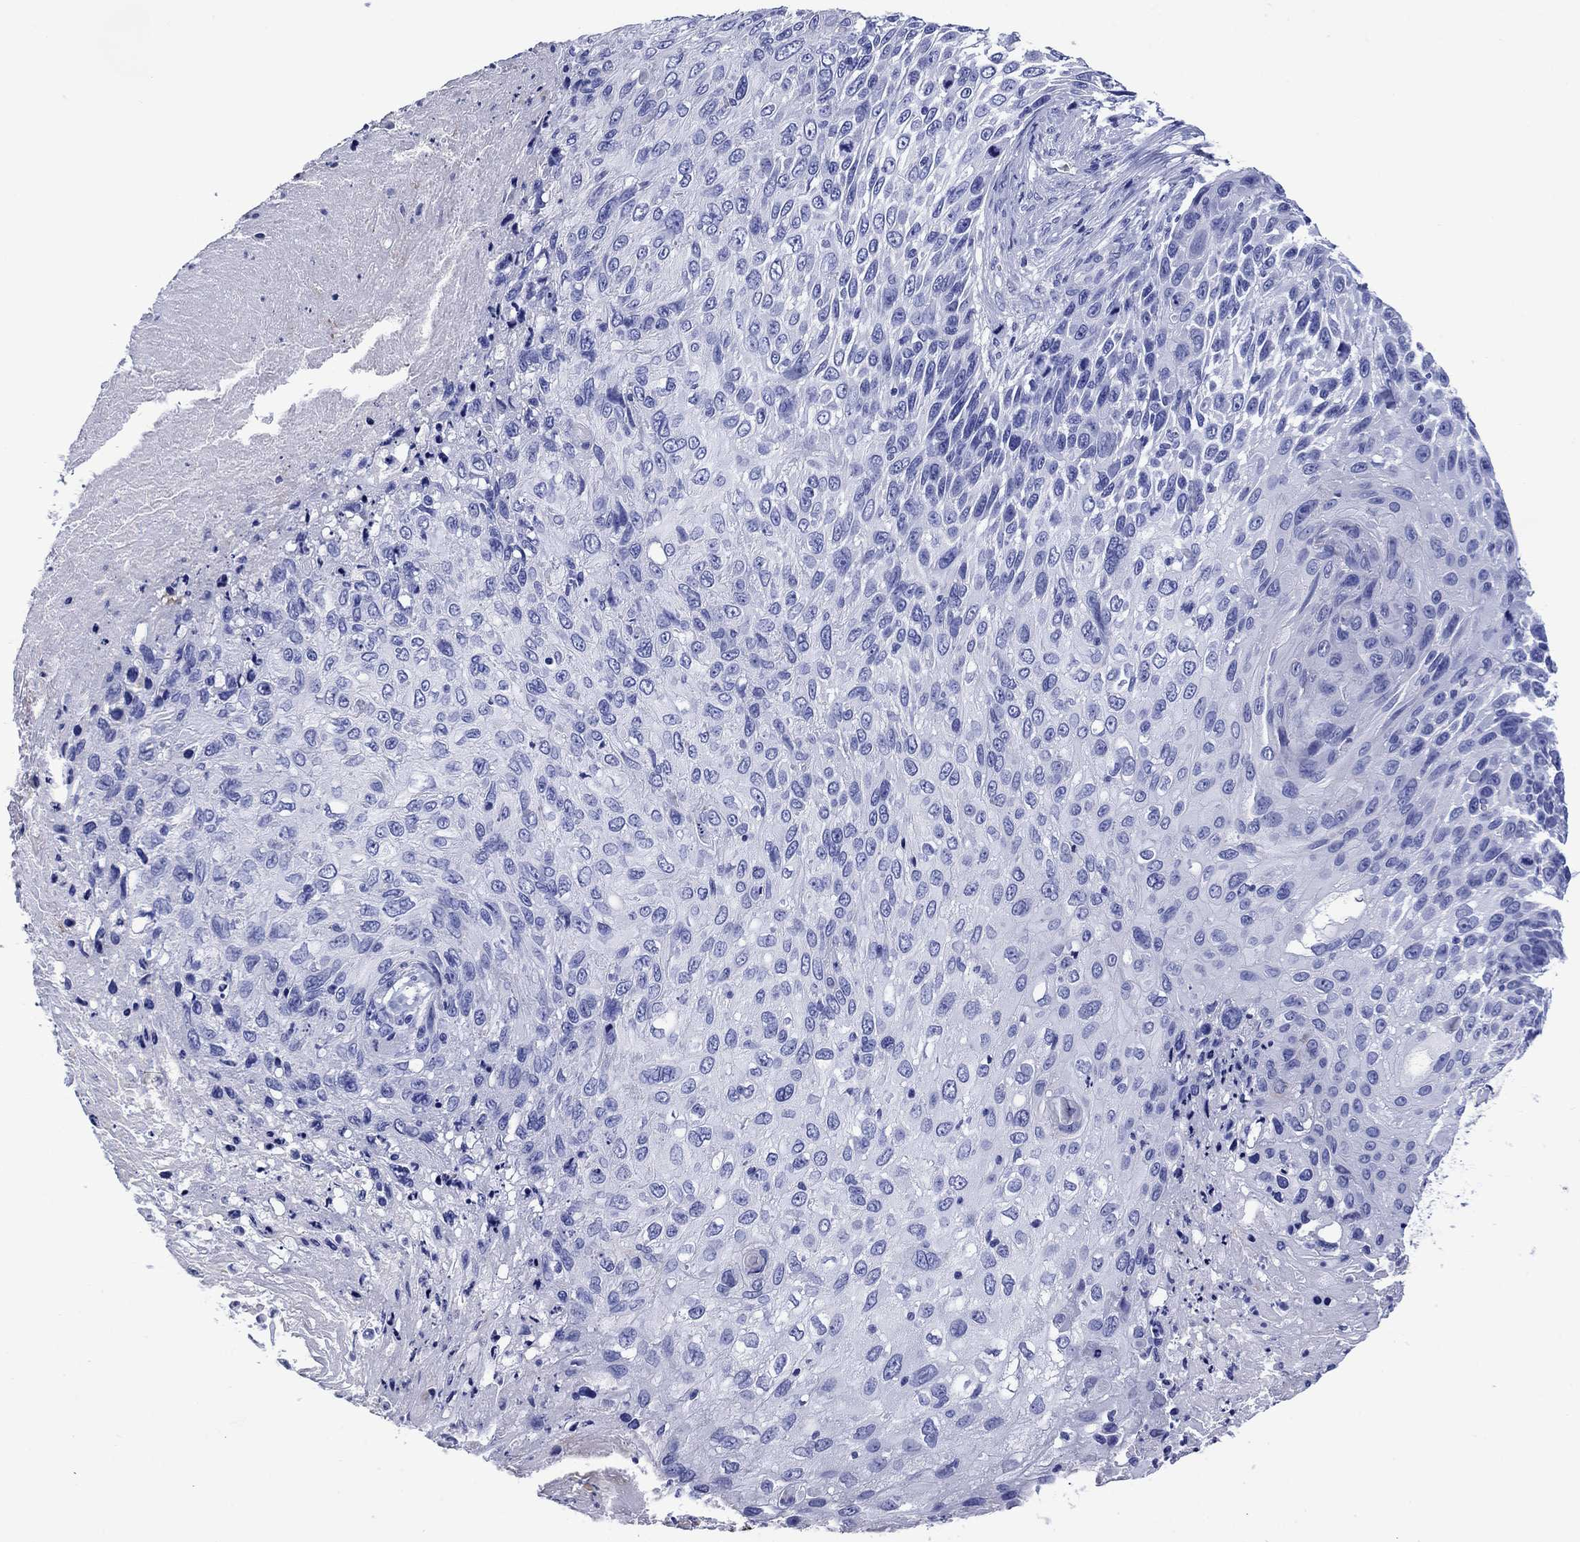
{"staining": {"intensity": "negative", "quantity": "none", "location": "none"}, "tissue": "skin cancer", "cell_type": "Tumor cells", "image_type": "cancer", "snomed": [{"axis": "morphology", "description": "Squamous cell carcinoma, NOS"}, {"axis": "topography", "description": "Skin"}], "caption": "Tumor cells show no significant protein staining in skin cancer (squamous cell carcinoma). (Brightfield microscopy of DAB immunohistochemistry (IHC) at high magnification).", "gene": "SLC1A2", "patient": {"sex": "male", "age": 92}}